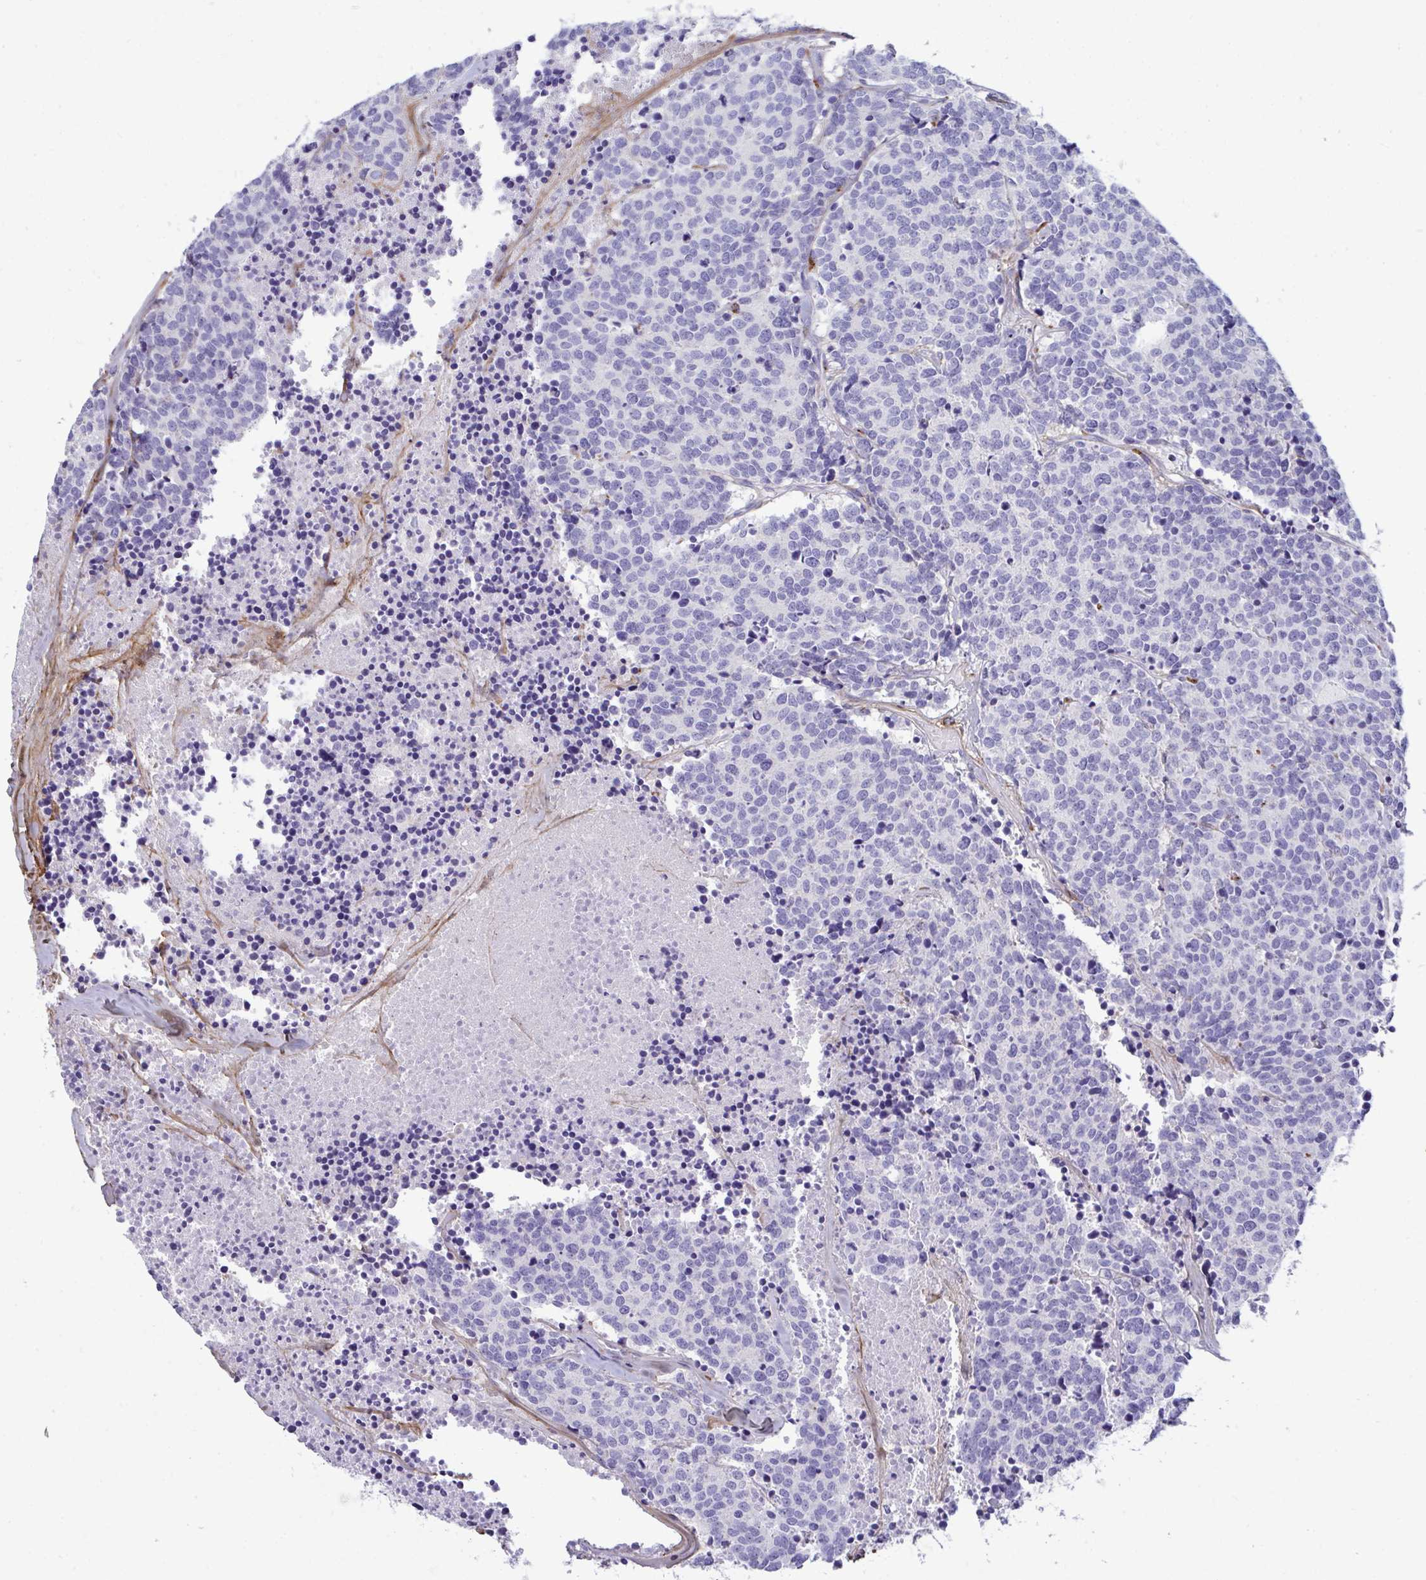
{"staining": {"intensity": "negative", "quantity": "none", "location": "none"}, "tissue": "carcinoid", "cell_type": "Tumor cells", "image_type": "cancer", "snomed": [{"axis": "morphology", "description": "Carcinoid, malignant, NOS"}, {"axis": "topography", "description": "Skin"}], "caption": "The immunohistochemistry image has no significant expression in tumor cells of carcinoid tissue.", "gene": "LHFPL6", "patient": {"sex": "female", "age": 79}}